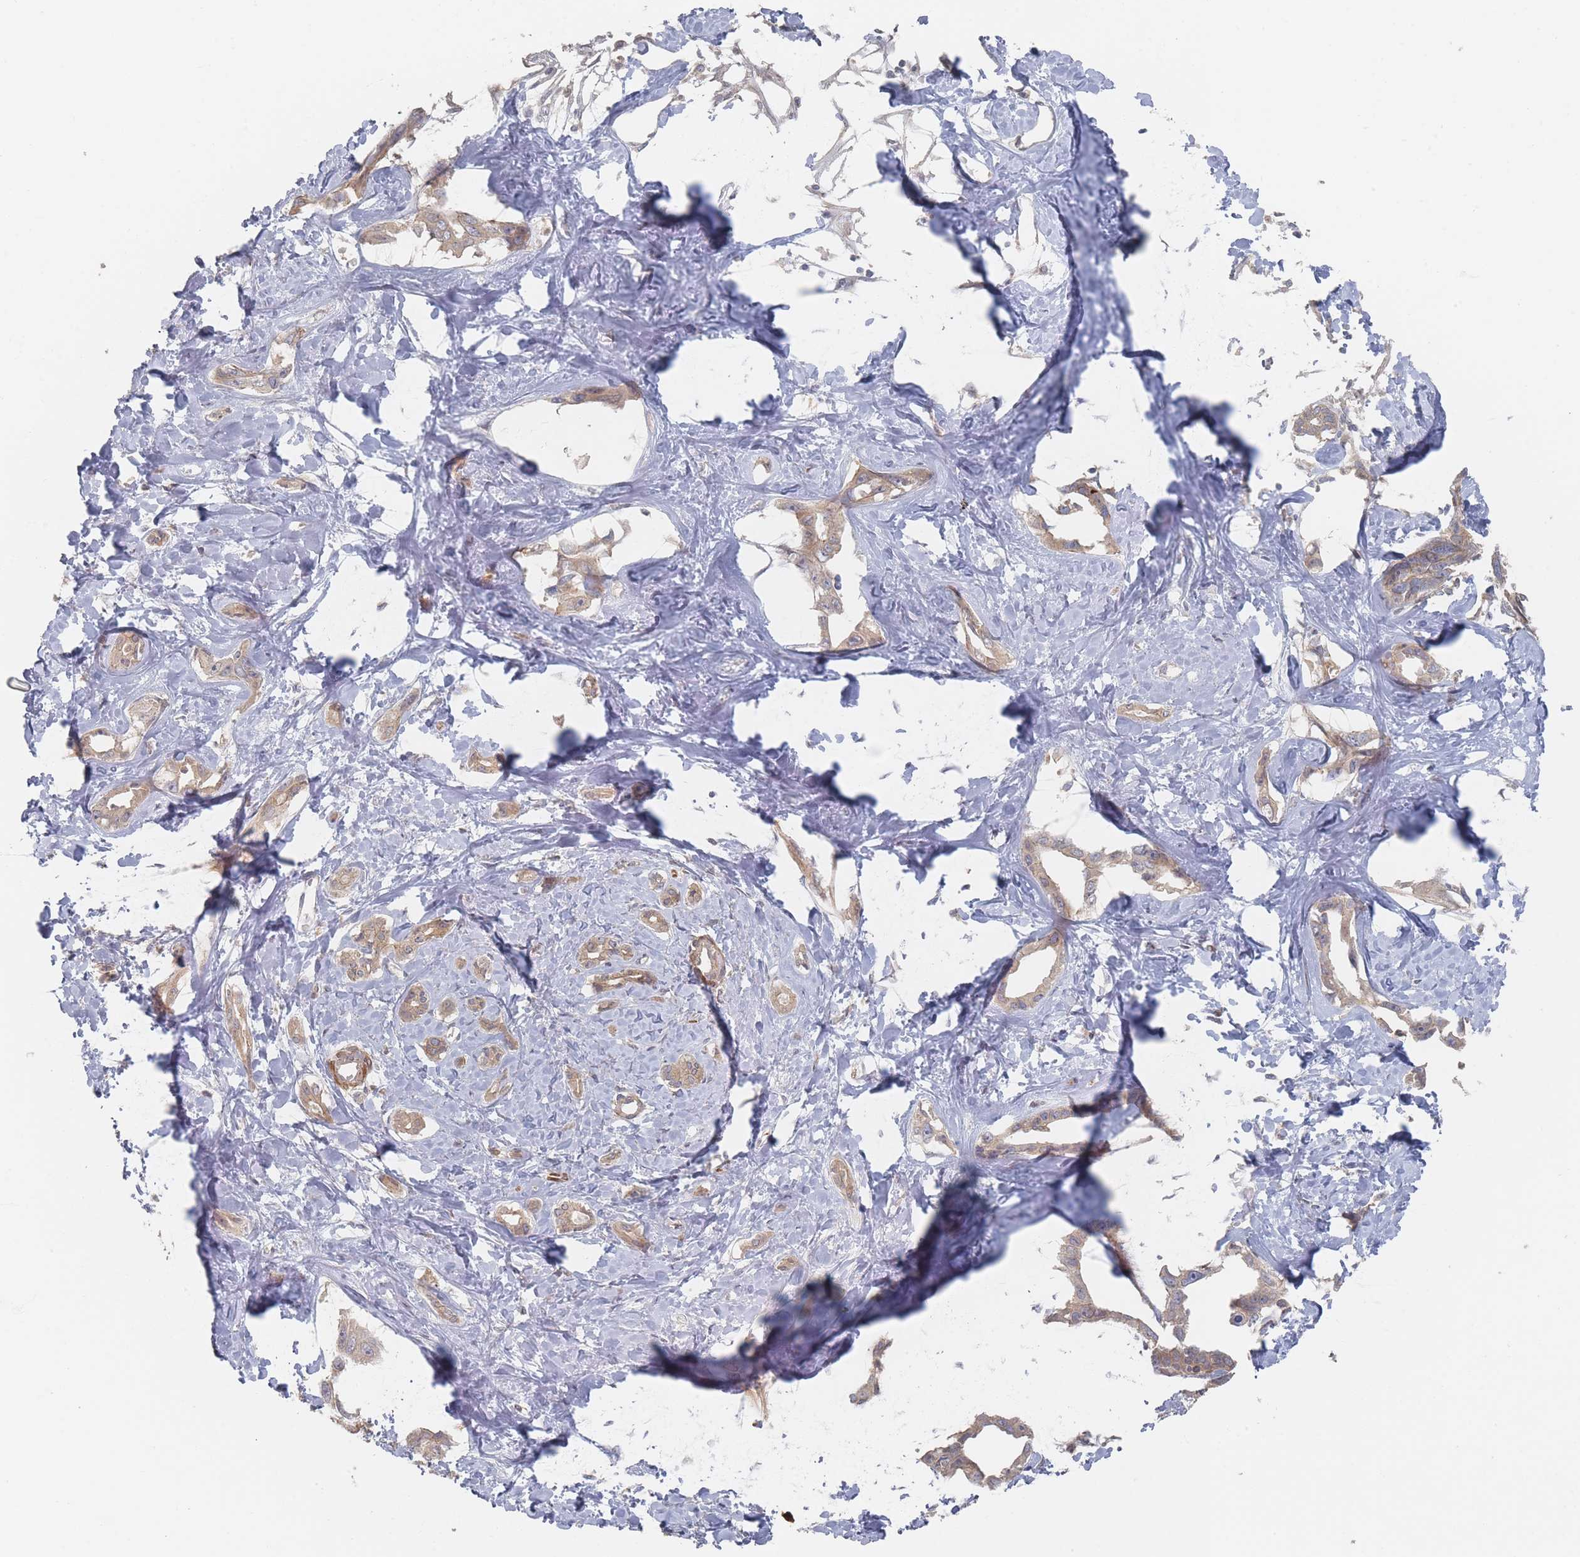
{"staining": {"intensity": "weak", "quantity": "25%-75%", "location": "cytoplasmic/membranous"}, "tissue": "liver cancer", "cell_type": "Tumor cells", "image_type": "cancer", "snomed": [{"axis": "morphology", "description": "Cholangiocarcinoma"}, {"axis": "topography", "description": "Liver"}], "caption": "Protein expression analysis of human liver cancer (cholangiocarcinoma) reveals weak cytoplasmic/membranous expression in approximately 25%-75% of tumor cells.", "gene": "GLE1", "patient": {"sex": "male", "age": 59}}